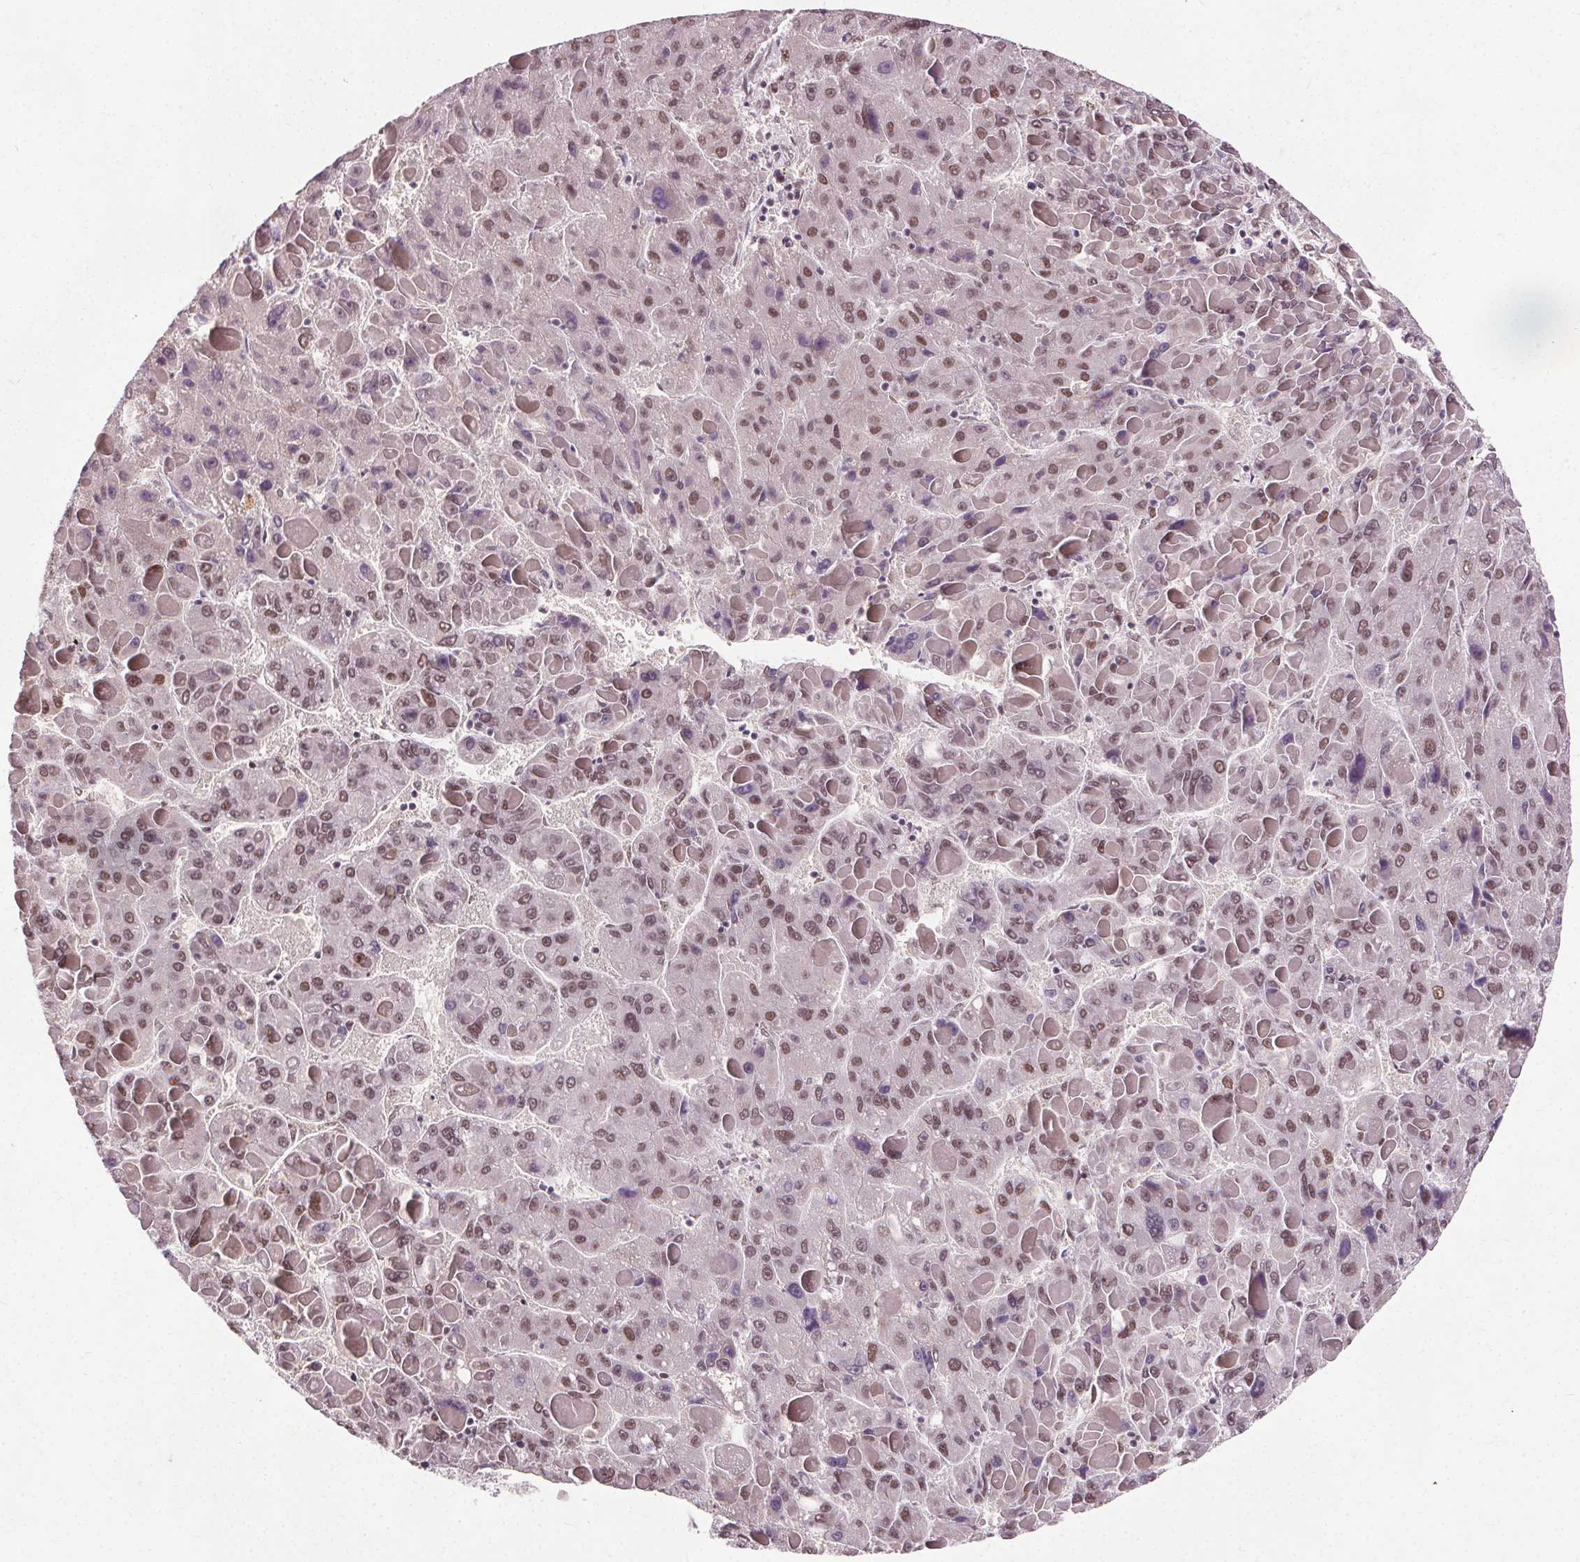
{"staining": {"intensity": "moderate", "quantity": ">75%", "location": "nuclear"}, "tissue": "liver cancer", "cell_type": "Tumor cells", "image_type": "cancer", "snomed": [{"axis": "morphology", "description": "Carcinoma, Hepatocellular, NOS"}, {"axis": "topography", "description": "Liver"}], "caption": "This micrograph exhibits immunohistochemistry (IHC) staining of human liver cancer, with medium moderate nuclear staining in about >75% of tumor cells.", "gene": "MED6", "patient": {"sex": "female", "age": 82}}